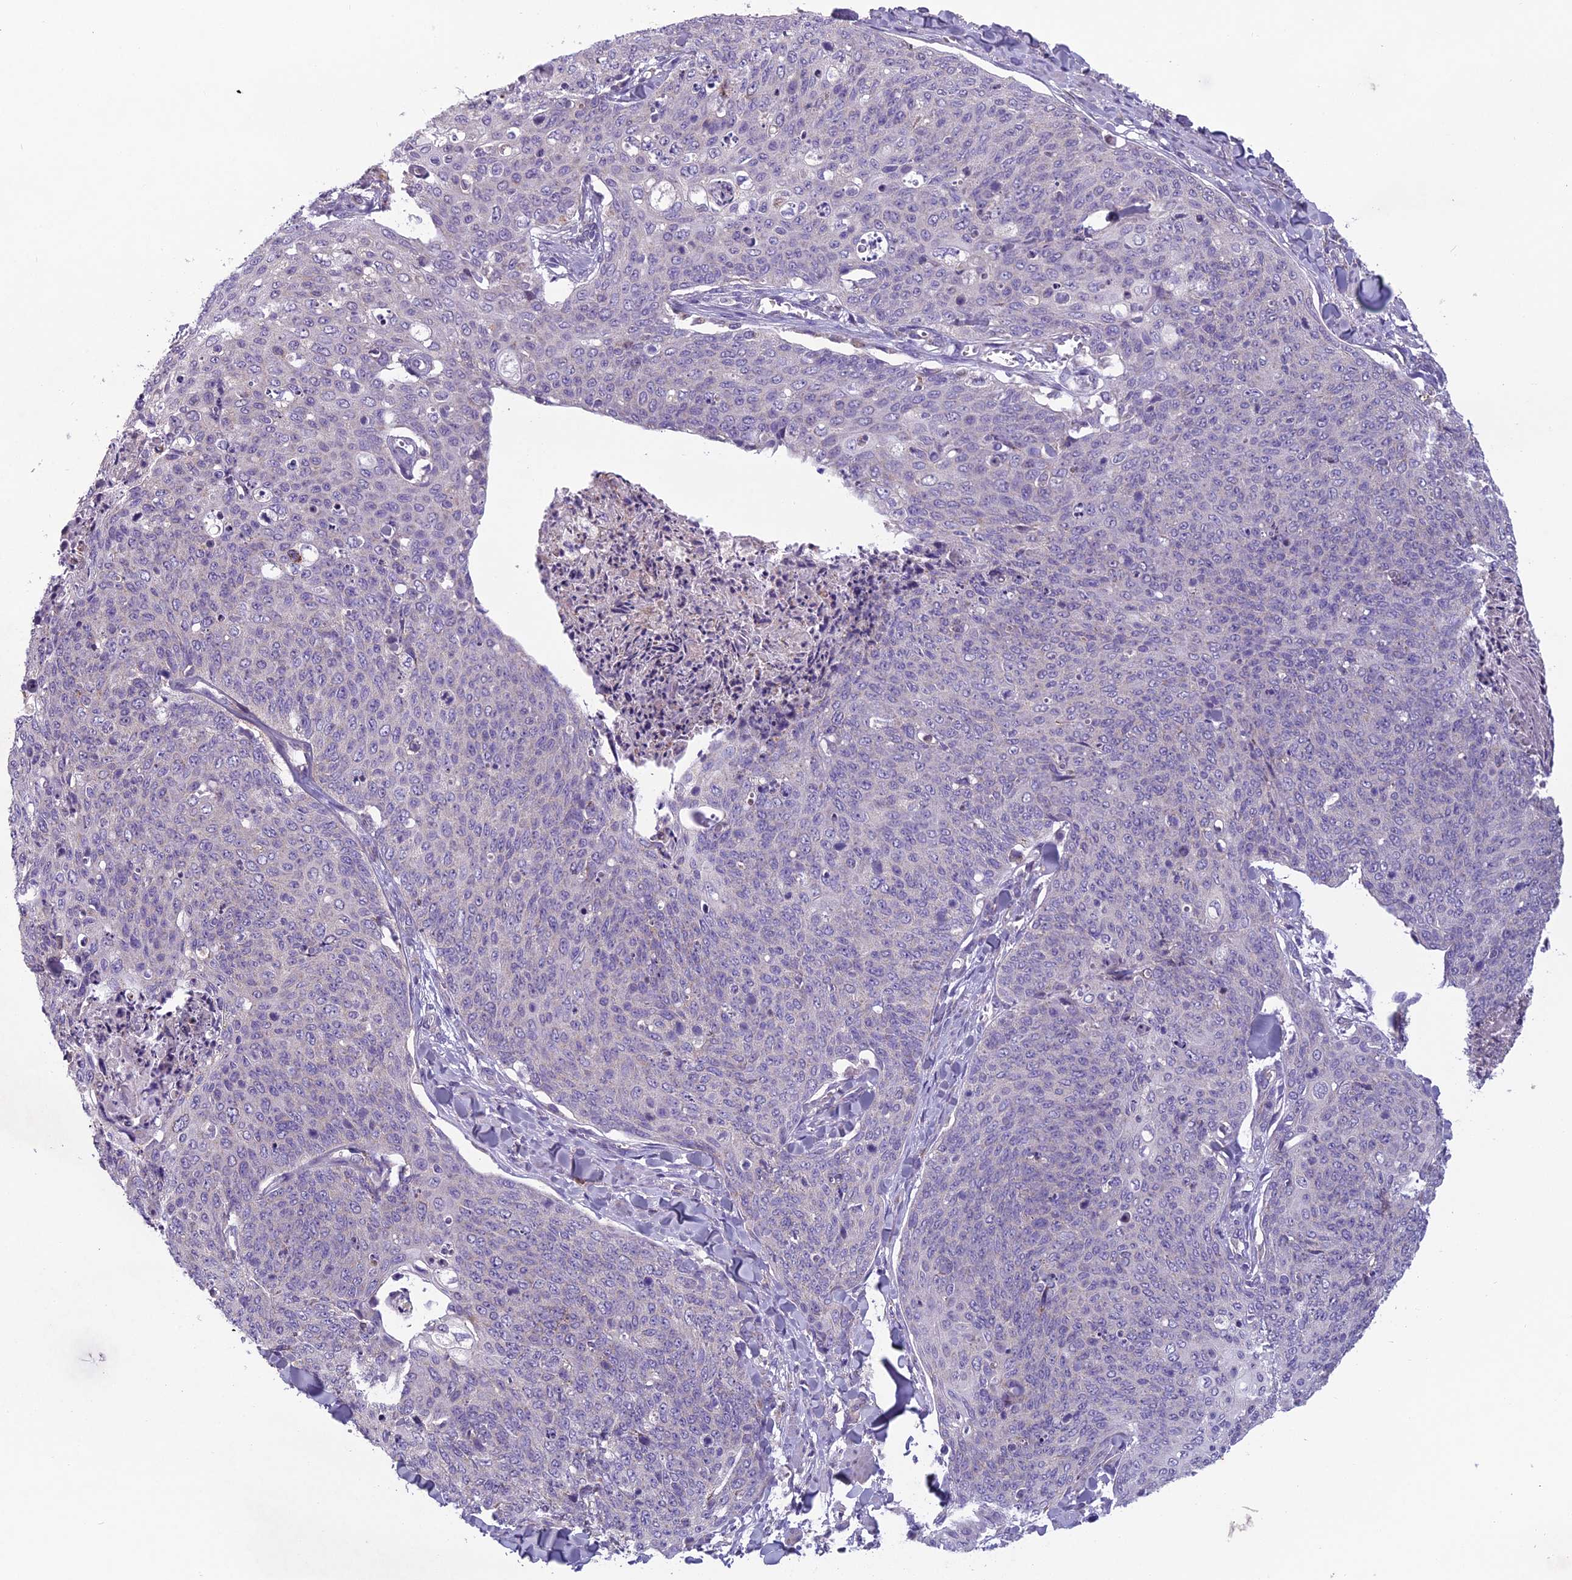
{"staining": {"intensity": "negative", "quantity": "none", "location": "none"}, "tissue": "skin cancer", "cell_type": "Tumor cells", "image_type": "cancer", "snomed": [{"axis": "morphology", "description": "Squamous cell carcinoma, NOS"}, {"axis": "topography", "description": "Skin"}, {"axis": "topography", "description": "Vulva"}], "caption": "The histopathology image displays no staining of tumor cells in skin cancer (squamous cell carcinoma).", "gene": "ENSG00000188897", "patient": {"sex": "female", "age": 85}}